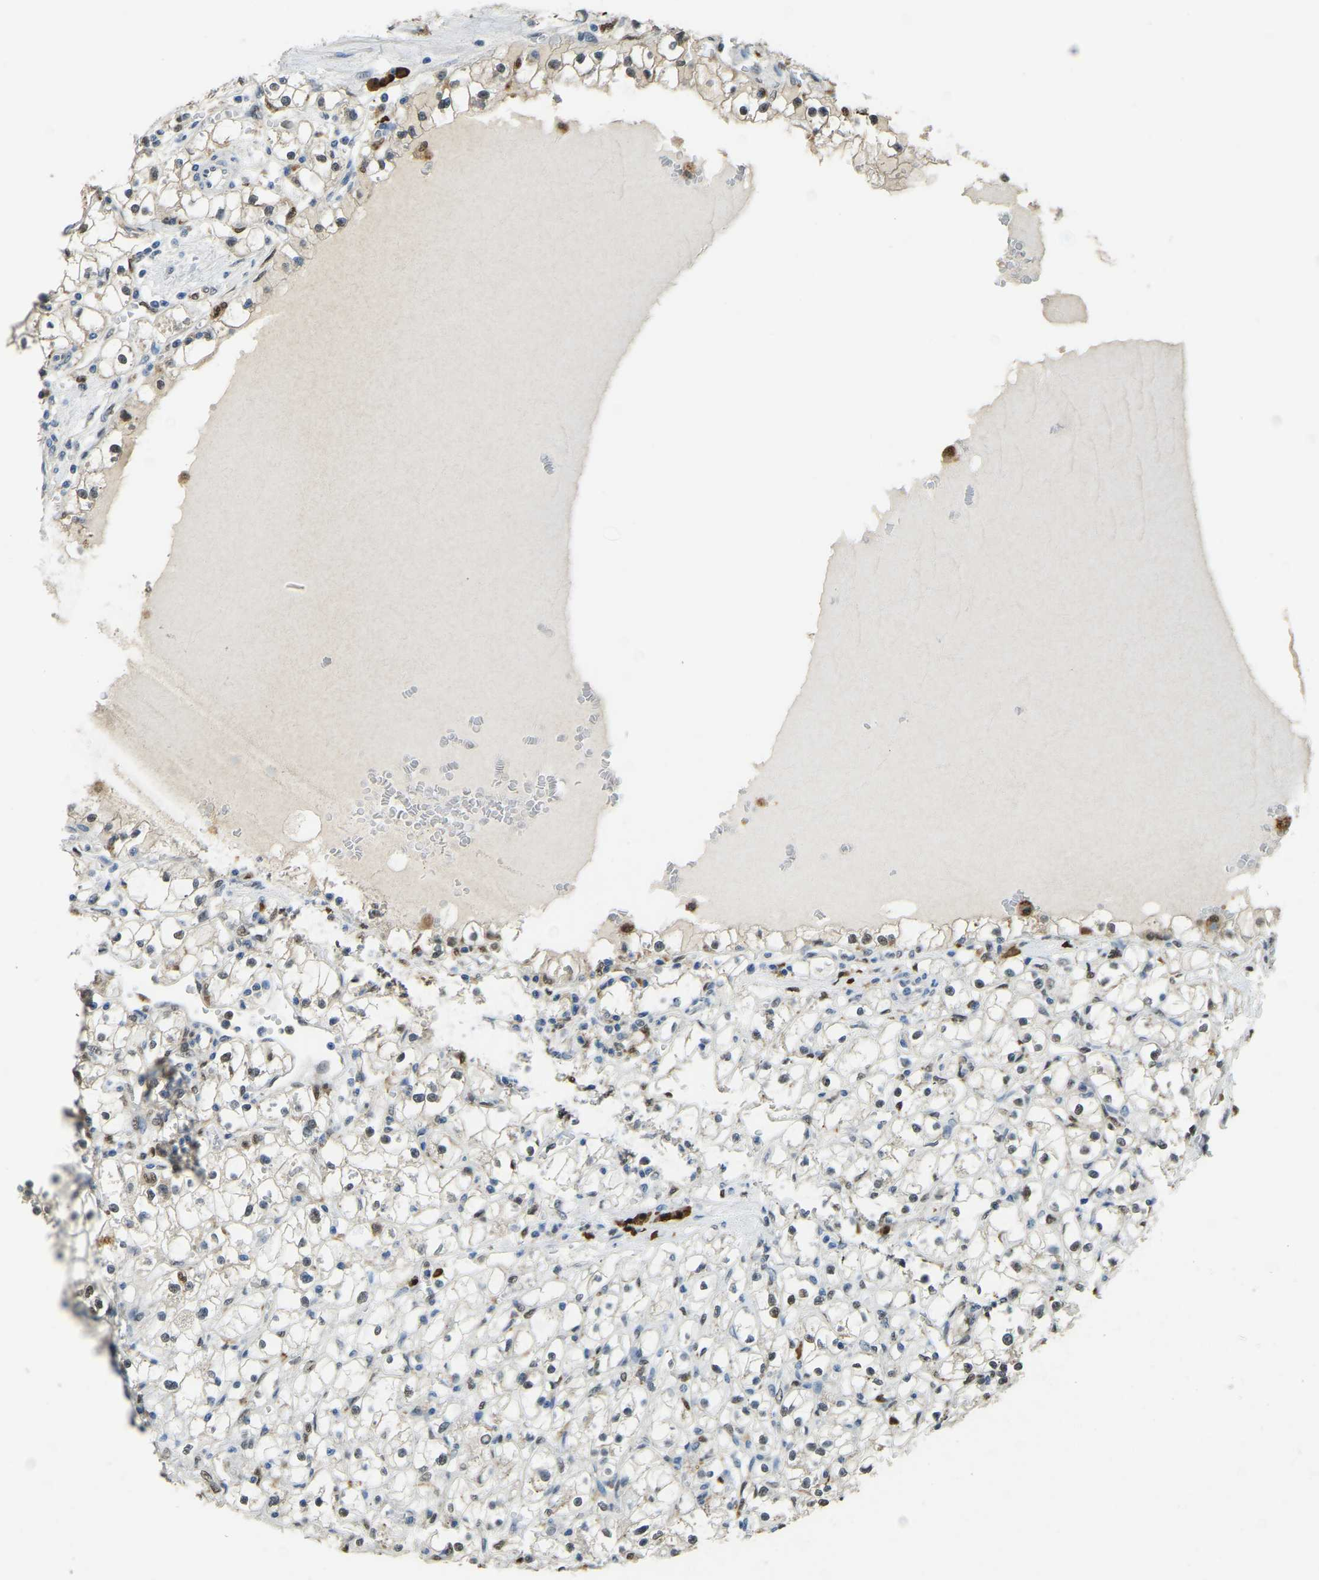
{"staining": {"intensity": "weak", "quantity": "<25%", "location": "cytoplasmic/membranous"}, "tissue": "renal cancer", "cell_type": "Tumor cells", "image_type": "cancer", "snomed": [{"axis": "morphology", "description": "Adenocarcinoma, NOS"}, {"axis": "topography", "description": "Kidney"}], "caption": "High magnification brightfield microscopy of adenocarcinoma (renal) stained with DAB (3,3'-diaminobenzidine) (brown) and counterstained with hematoxylin (blue): tumor cells show no significant staining.", "gene": "NANS", "patient": {"sex": "male", "age": 56}}